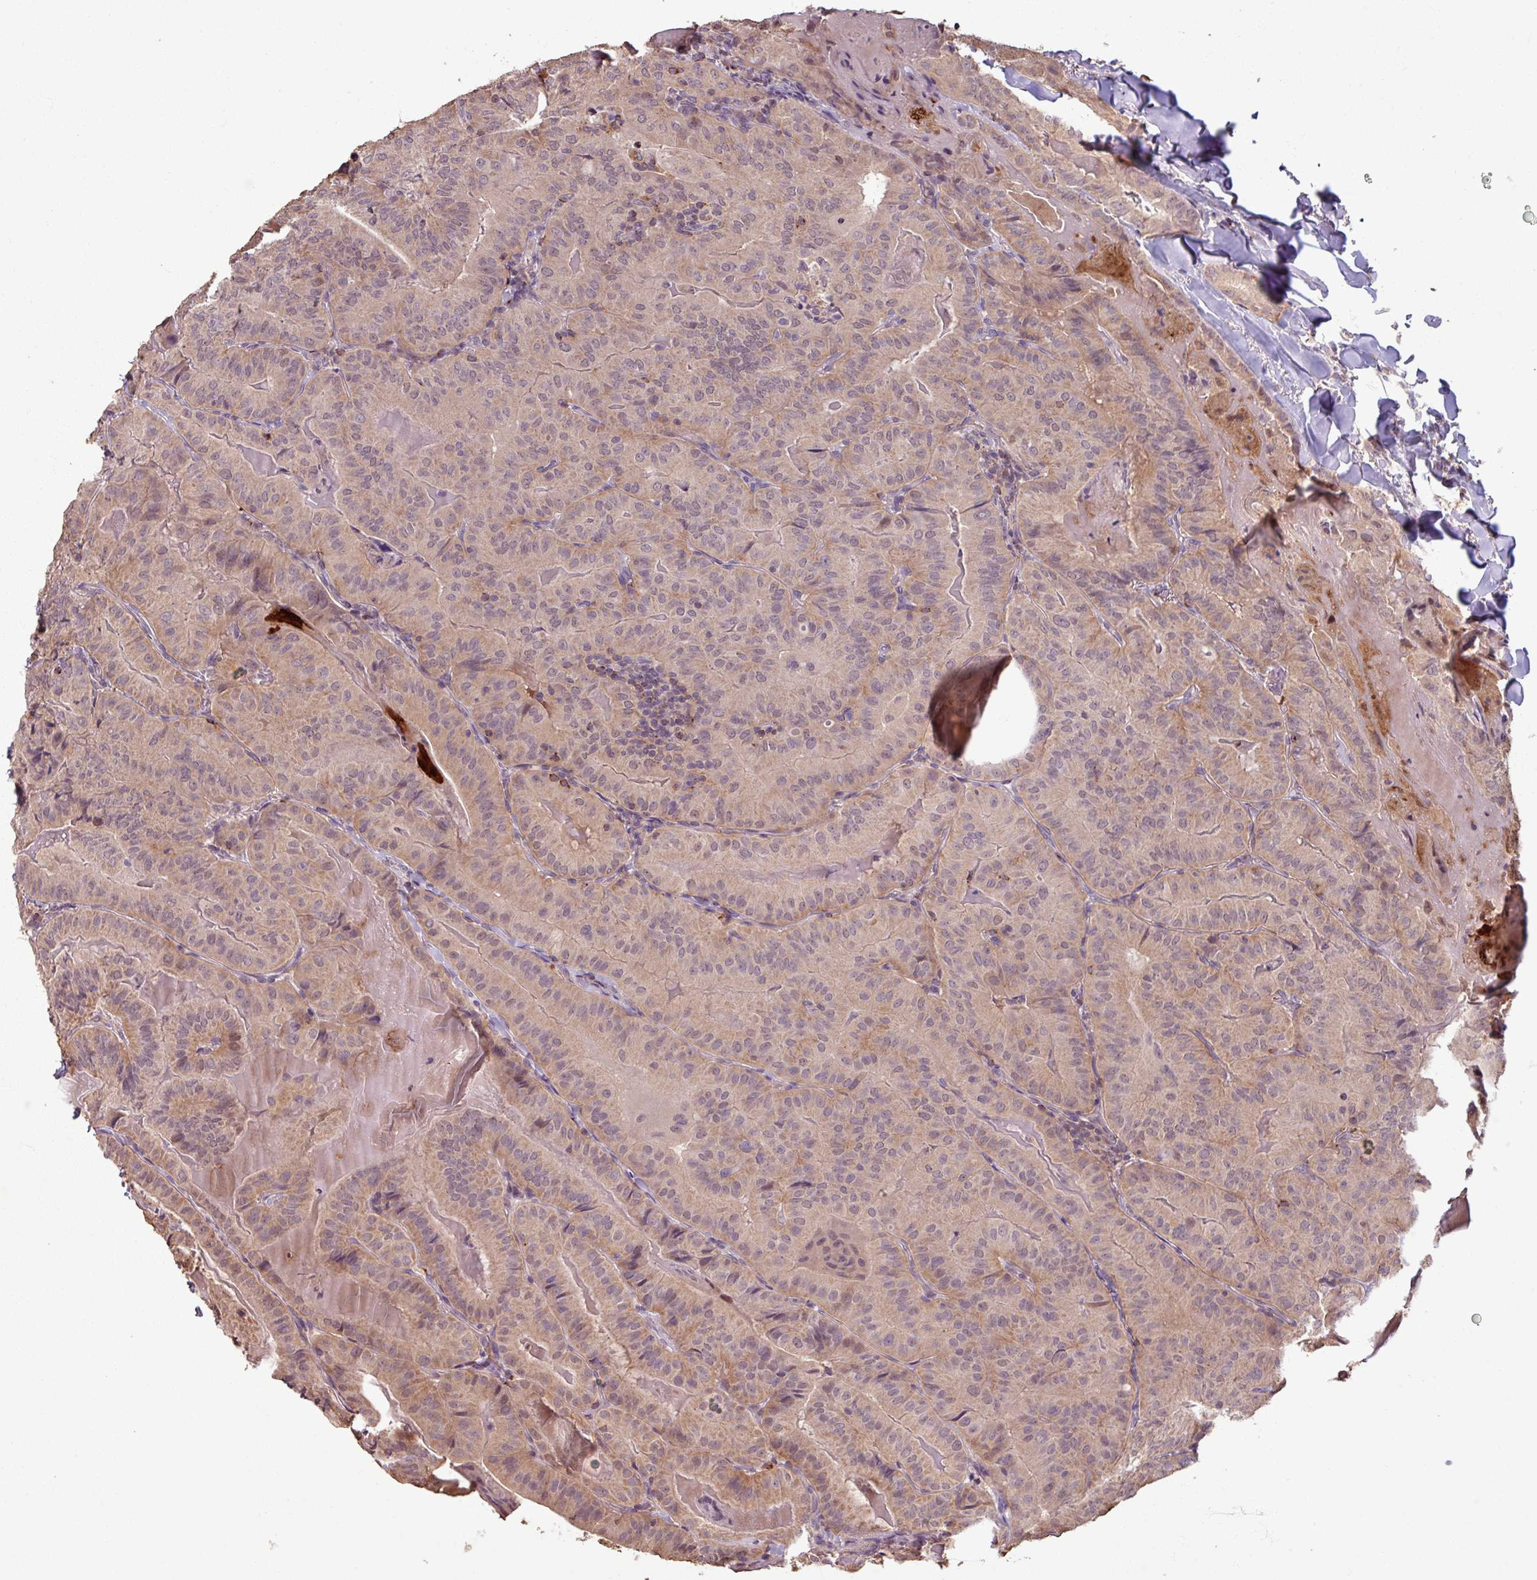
{"staining": {"intensity": "weak", "quantity": "25%-75%", "location": "cytoplasmic/membranous,nuclear"}, "tissue": "thyroid cancer", "cell_type": "Tumor cells", "image_type": "cancer", "snomed": [{"axis": "morphology", "description": "Papillary adenocarcinoma, NOS"}, {"axis": "topography", "description": "Thyroid gland"}], "caption": "Immunohistochemical staining of human thyroid cancer (papillary adenocarcinoma) demonstrates low levels of weak cytoplasmic/membranous and nuclear protein positivity in approximately 25%-75% of tumor cells. (Stains: DAB (3,3'-diaminobenzidine) in brown, nuclei in blue, Microscopy: brightfield microscopy at high magnification).", "gene": "OR6B1", "patient": {"sex": "female", "age": 68}}